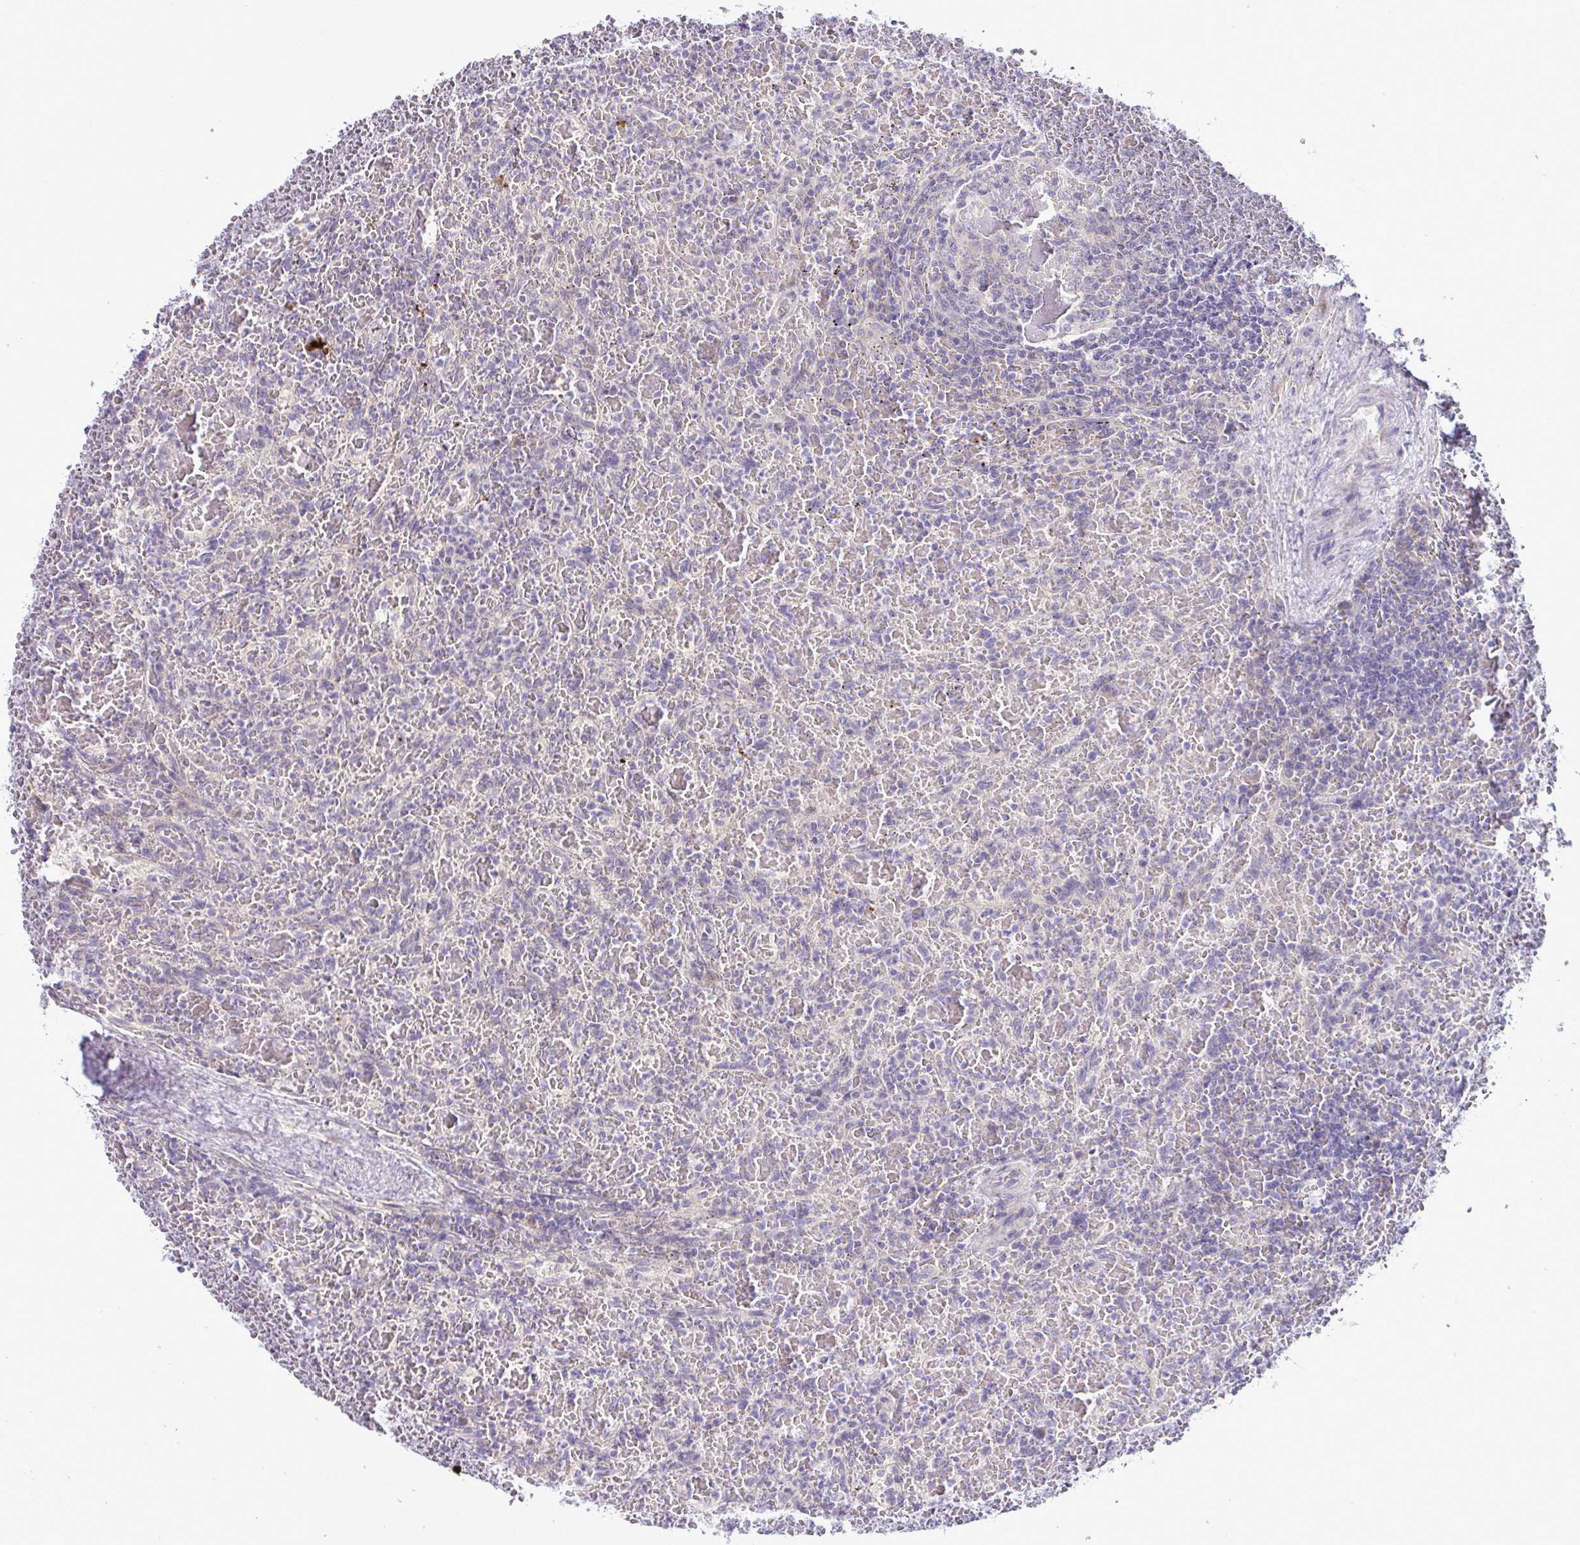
{"staining": {"intensity": "negative", "quantity": "none", "location": "none"}, "tissue": "lymphoma", "cell_type": "Tumor cells", "image_type": "cancer", "snomed": [{"axis": "morphology", "description": "Malignant lymphoma, non-Hodgkin's type, Low grade"}, {"axis": "topography", "description": "Spleen"}], "caption": "This is an immunohistochemistry histopathology image of malignant lymphoma, non-Hodgkin's type (low-grade). There is no positivity in tumor cells.", "gene": "SYNPO2L", "patient": {"sex": "female", "age": 64}}